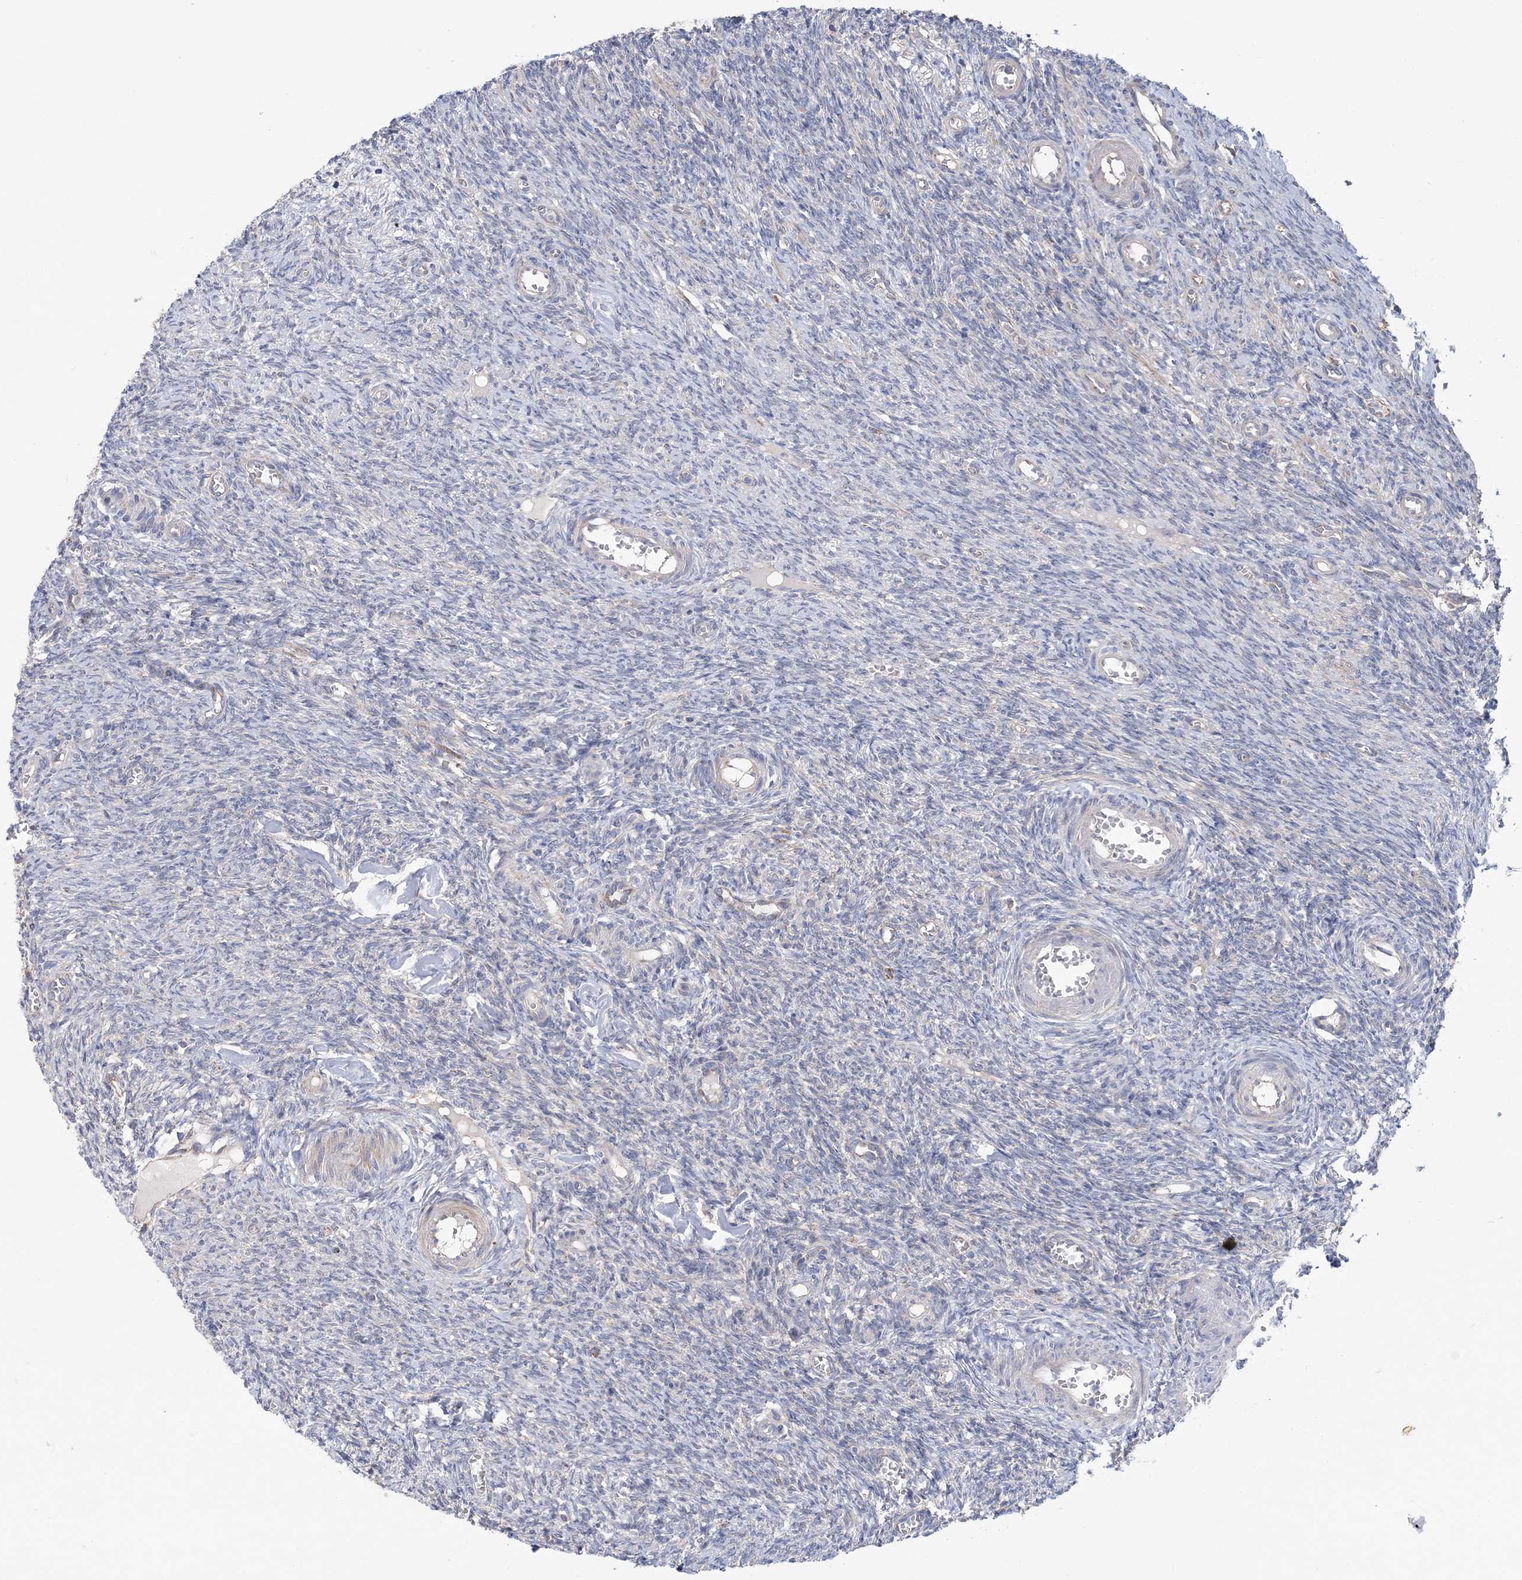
{"staining": {"intensity": "weak", "quantity": "<25%", "location": "cytoplasmic/membranous"}, "tissue": "ovary", "cell_type": "Ovarian stroma cells", "image_type": "normal", "snomed": [{"axis": "morphology", "description": "Normal tissue, NOS"}, {"axis": "topography", "description": "Ovary"}], "caption": "Protein analysis of benign ovary displays no significant positivity in ovarian stroma cells.", "gene": "MMADHC", "patient": {"sex": "female", "age": 27}}